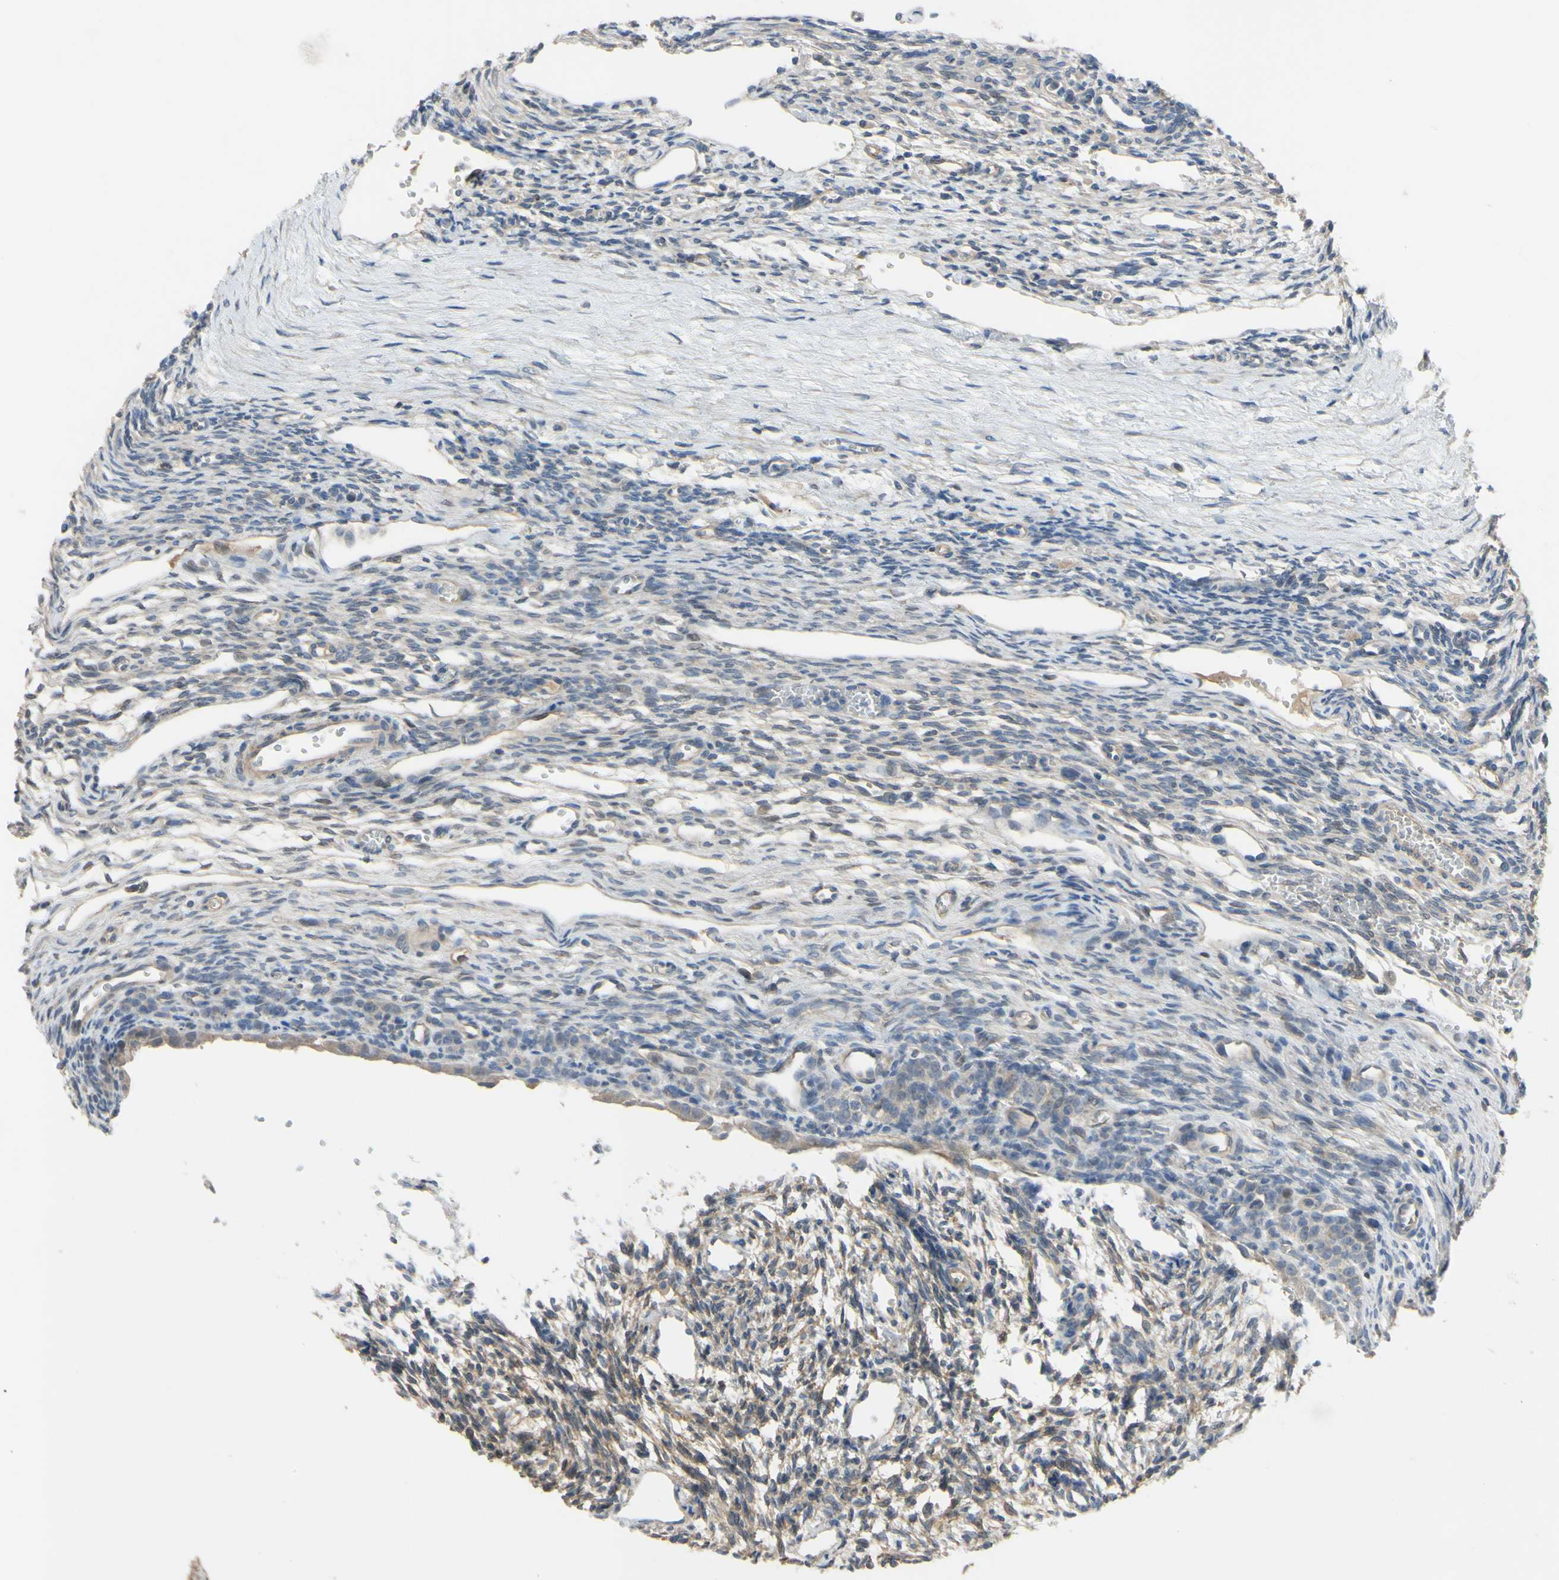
{"staining": {"intensity": "weak", "quantity": ">75%", "location": "cytoplasmic/membranous"}, "tissue": "ovary", "cell_type": "Ovarian stroma cells", "image_type": "normal", "snomed": [{"axis": "morphology", "description": "Normal tissue, NOS"}, {"axis": "topography", "description": "Ovary"}], "caption": "Protein analysis of unremarkable ovary reveals weak cytoplasmic/membranous staining in approximately >75% of ovarian stroma cells.", "gene": "LHX9", "patient": {"sex": "female", "age": 33}}